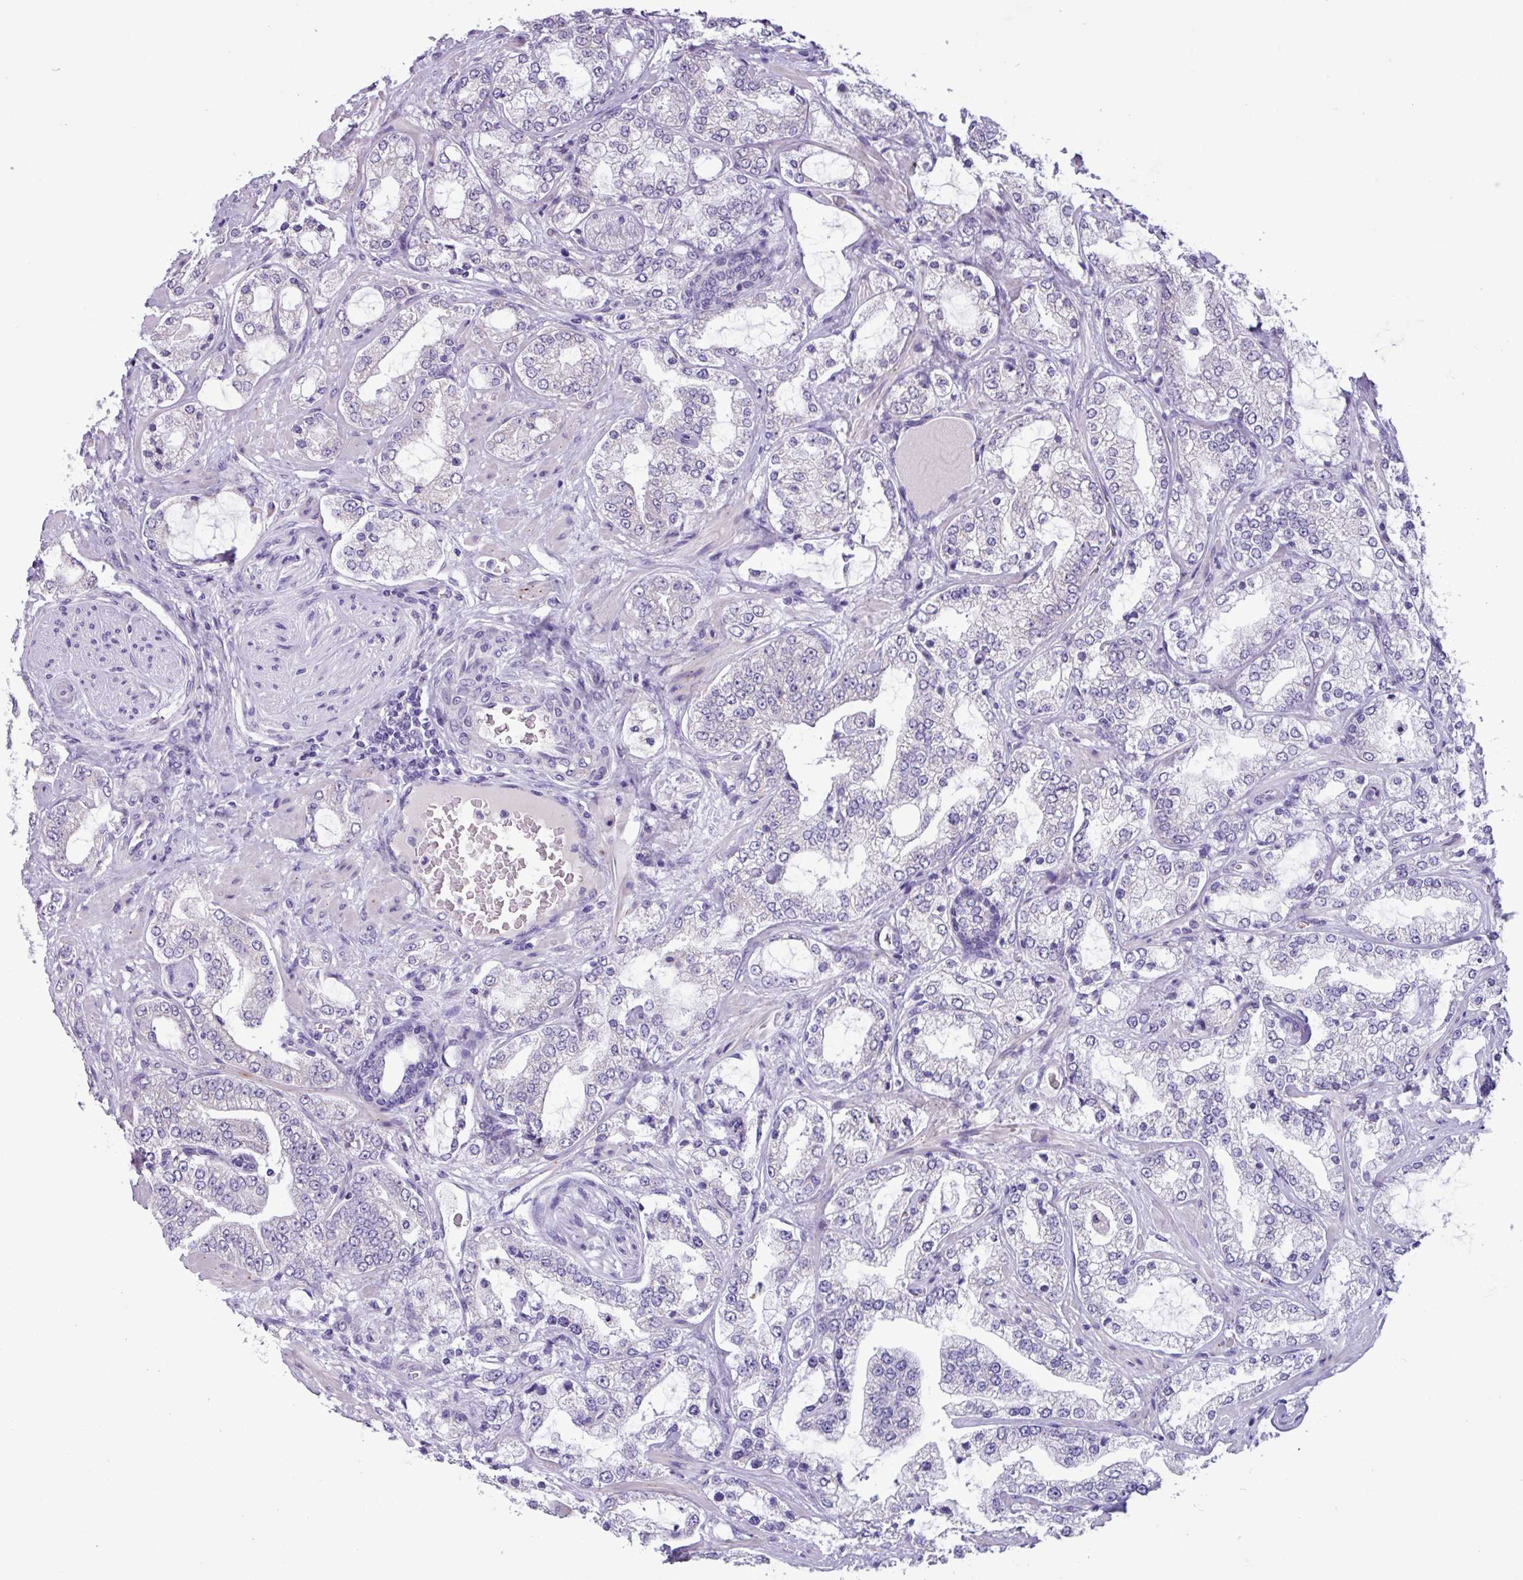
{"staining": {"intensity": "negative", "quantity": "none", "location": "none"}, "tissue": "prostate cancer", "cell_type": "Tumor cells", "image_type": "cancer", "snomed": [{"axis": "morphology", "description": "Adenocarcinoma, High grade"}, {"axis": "topography", "description": "Prostate"}], "caption": "Immunohistochemistry (IHC) photomicrograph of neoplastic tissue: human prostate adenocarcinoma (high-grade) stained with DAB (3,3'-diaminobenzidine) demonstrates no significant protein staining in tumor cells.", "gene": "STIMATE", "patient": {"sex": "male", "age": 64}}